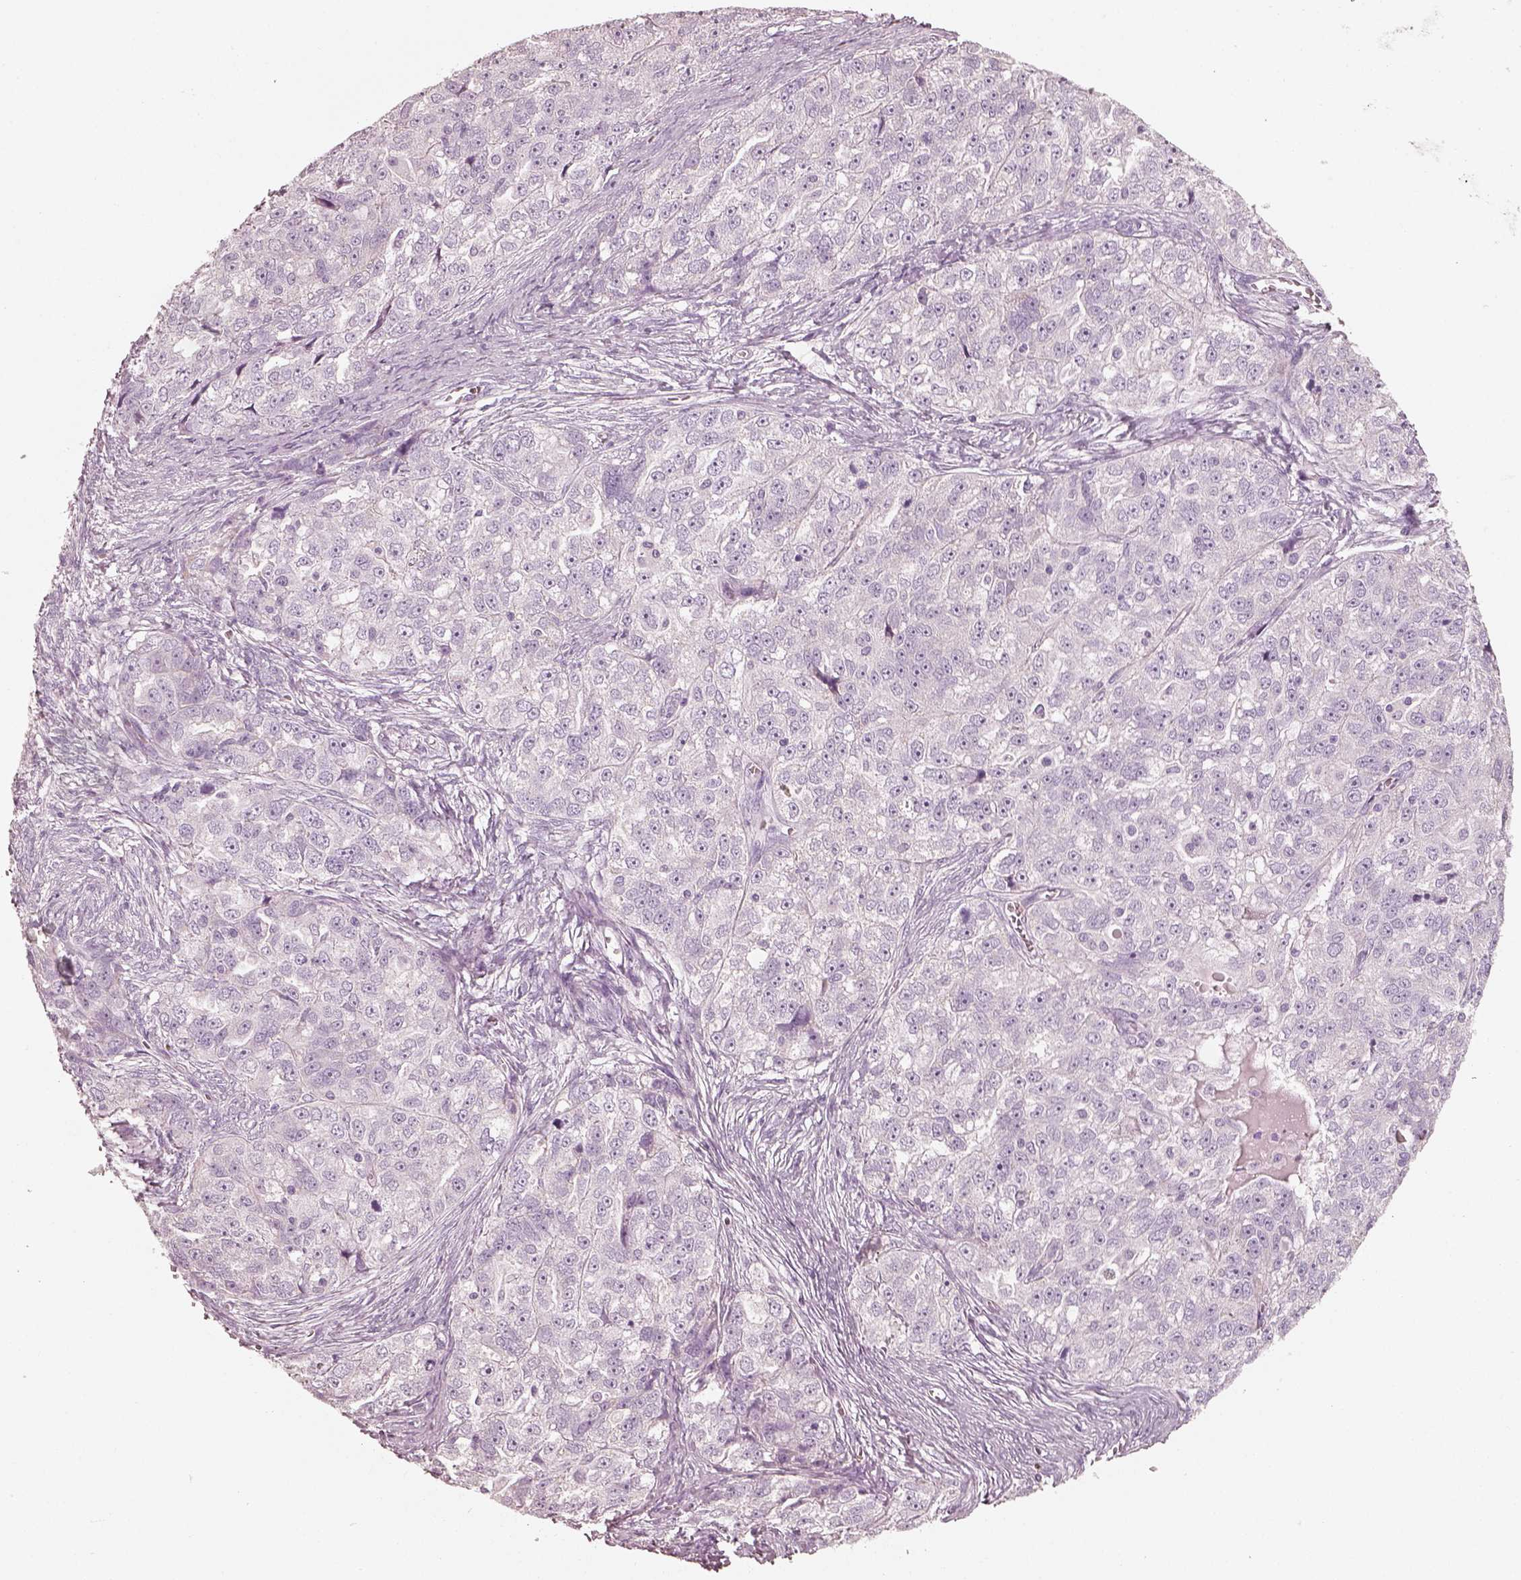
{"staining": {"intensity": "negative", "quantity": "none", "location": "none"}, "tissue": "ovarian cancer", "cell_type": "Tumor cells", "image_type": "cancer", "snomed": [{"axis": "morphology", "description": "Cystadenocarcinoma, serous, NOS"}, {"axis": "topography", "description": "Ovary"}], "caption": "A micrograph of ovarian serous cystadenocarcinoma stained for a protein displays no brown staining in tumor cells.", "gene": "R3HDML", "patient": {"sex": "female", "age": 51}}